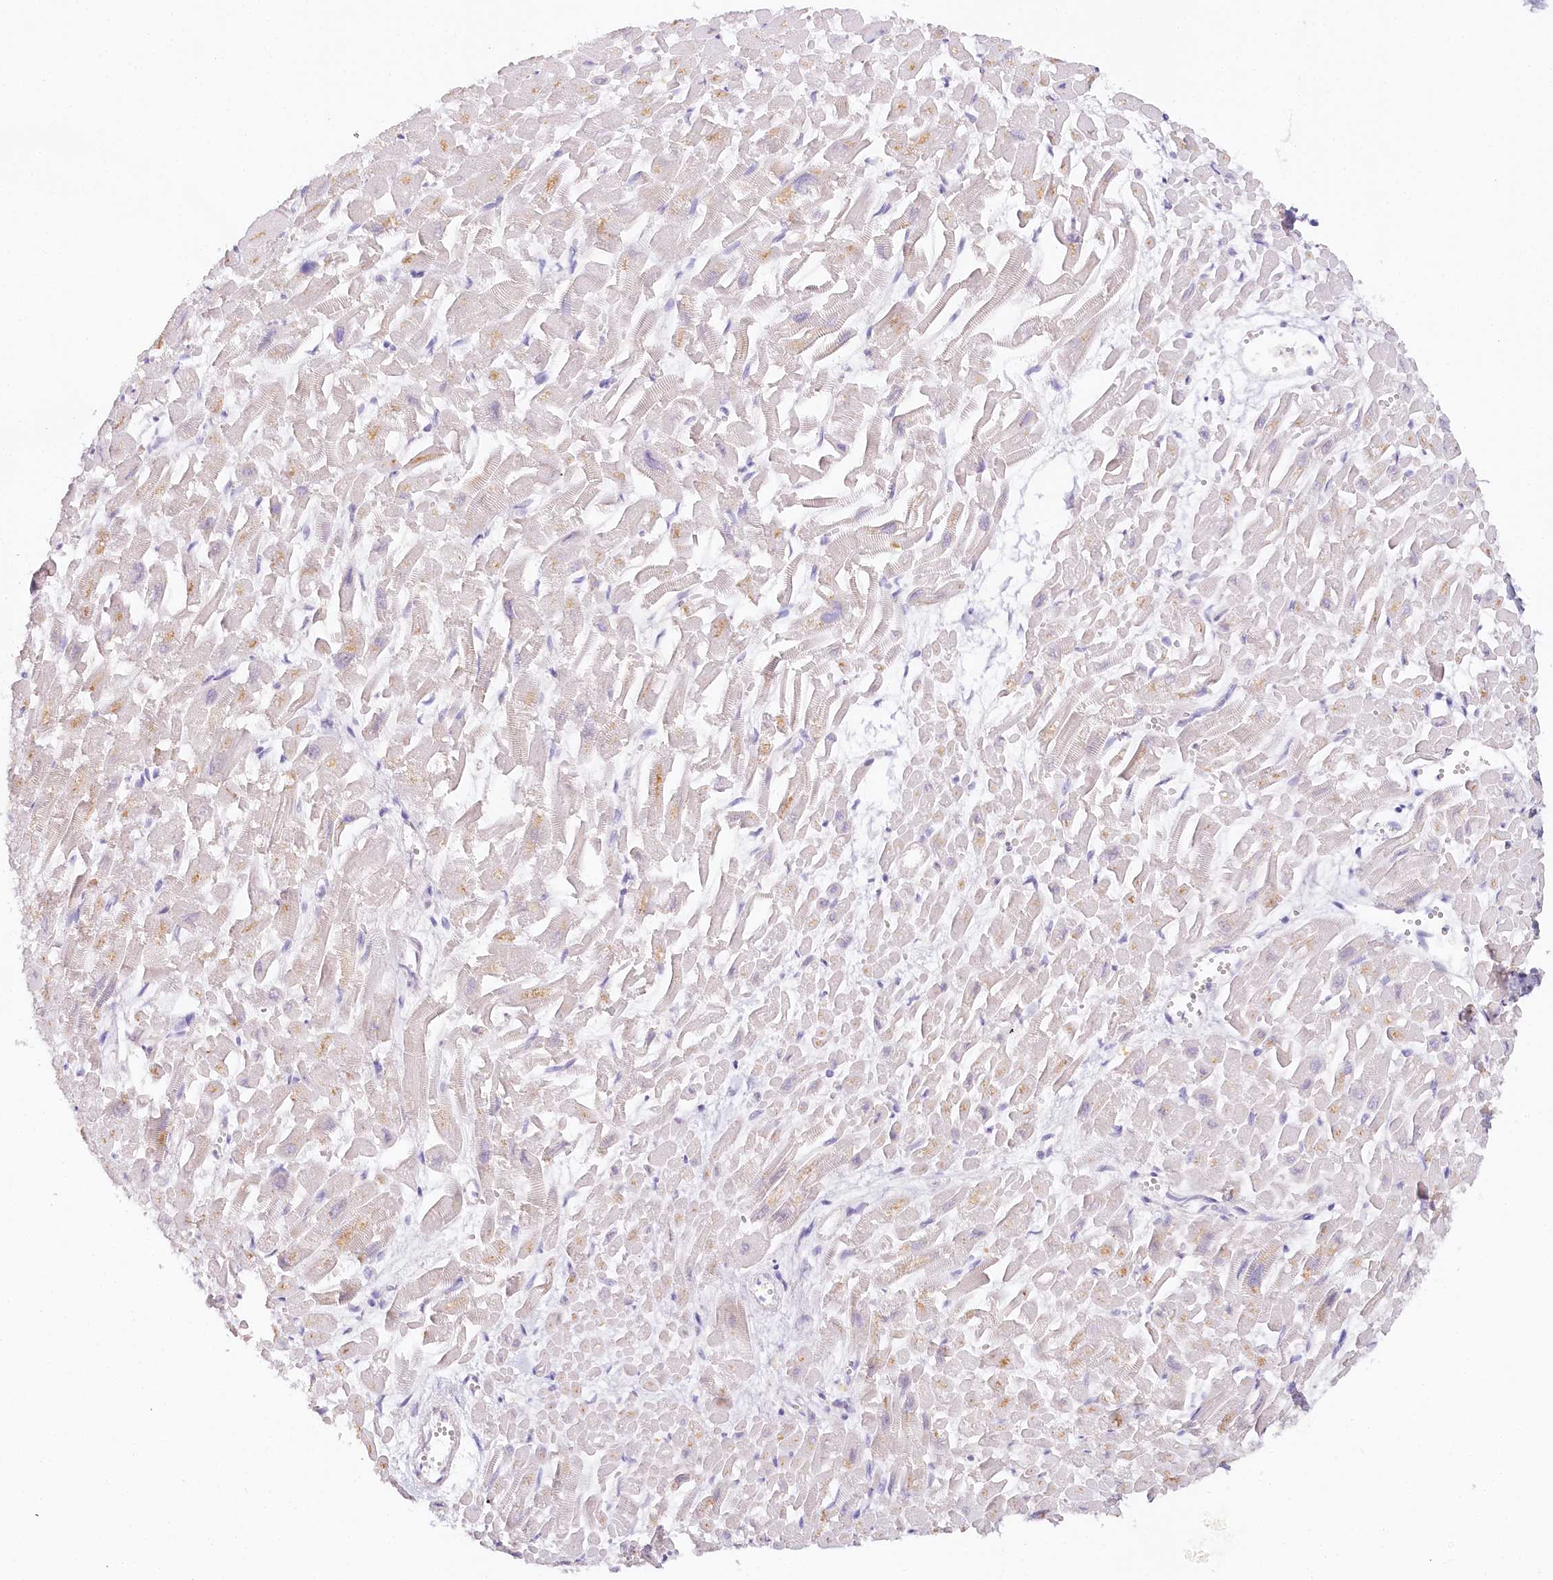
{"staining": {"intensity": "weak", "quantity": "<25%", "location": "cytoplasmic/membranous"}, "tissue": "heart muscle", "cell_type": "Cardiomyocytes", "image_type": "normal", "snomed": [{"axis": "morphology", "description": "Normal tissue, NOS"}, {"axis": "topography", "description": "Heart"}], "caption": "Histopathology image shows no protein expression in cardiomyocytes of unremarkable heart muscle. (DAB (3,3'-diaminobenzidine) immunohistochemistry, high magnification).", "gene": "TP53", "patient": {"sex": "male", "age": 54}}